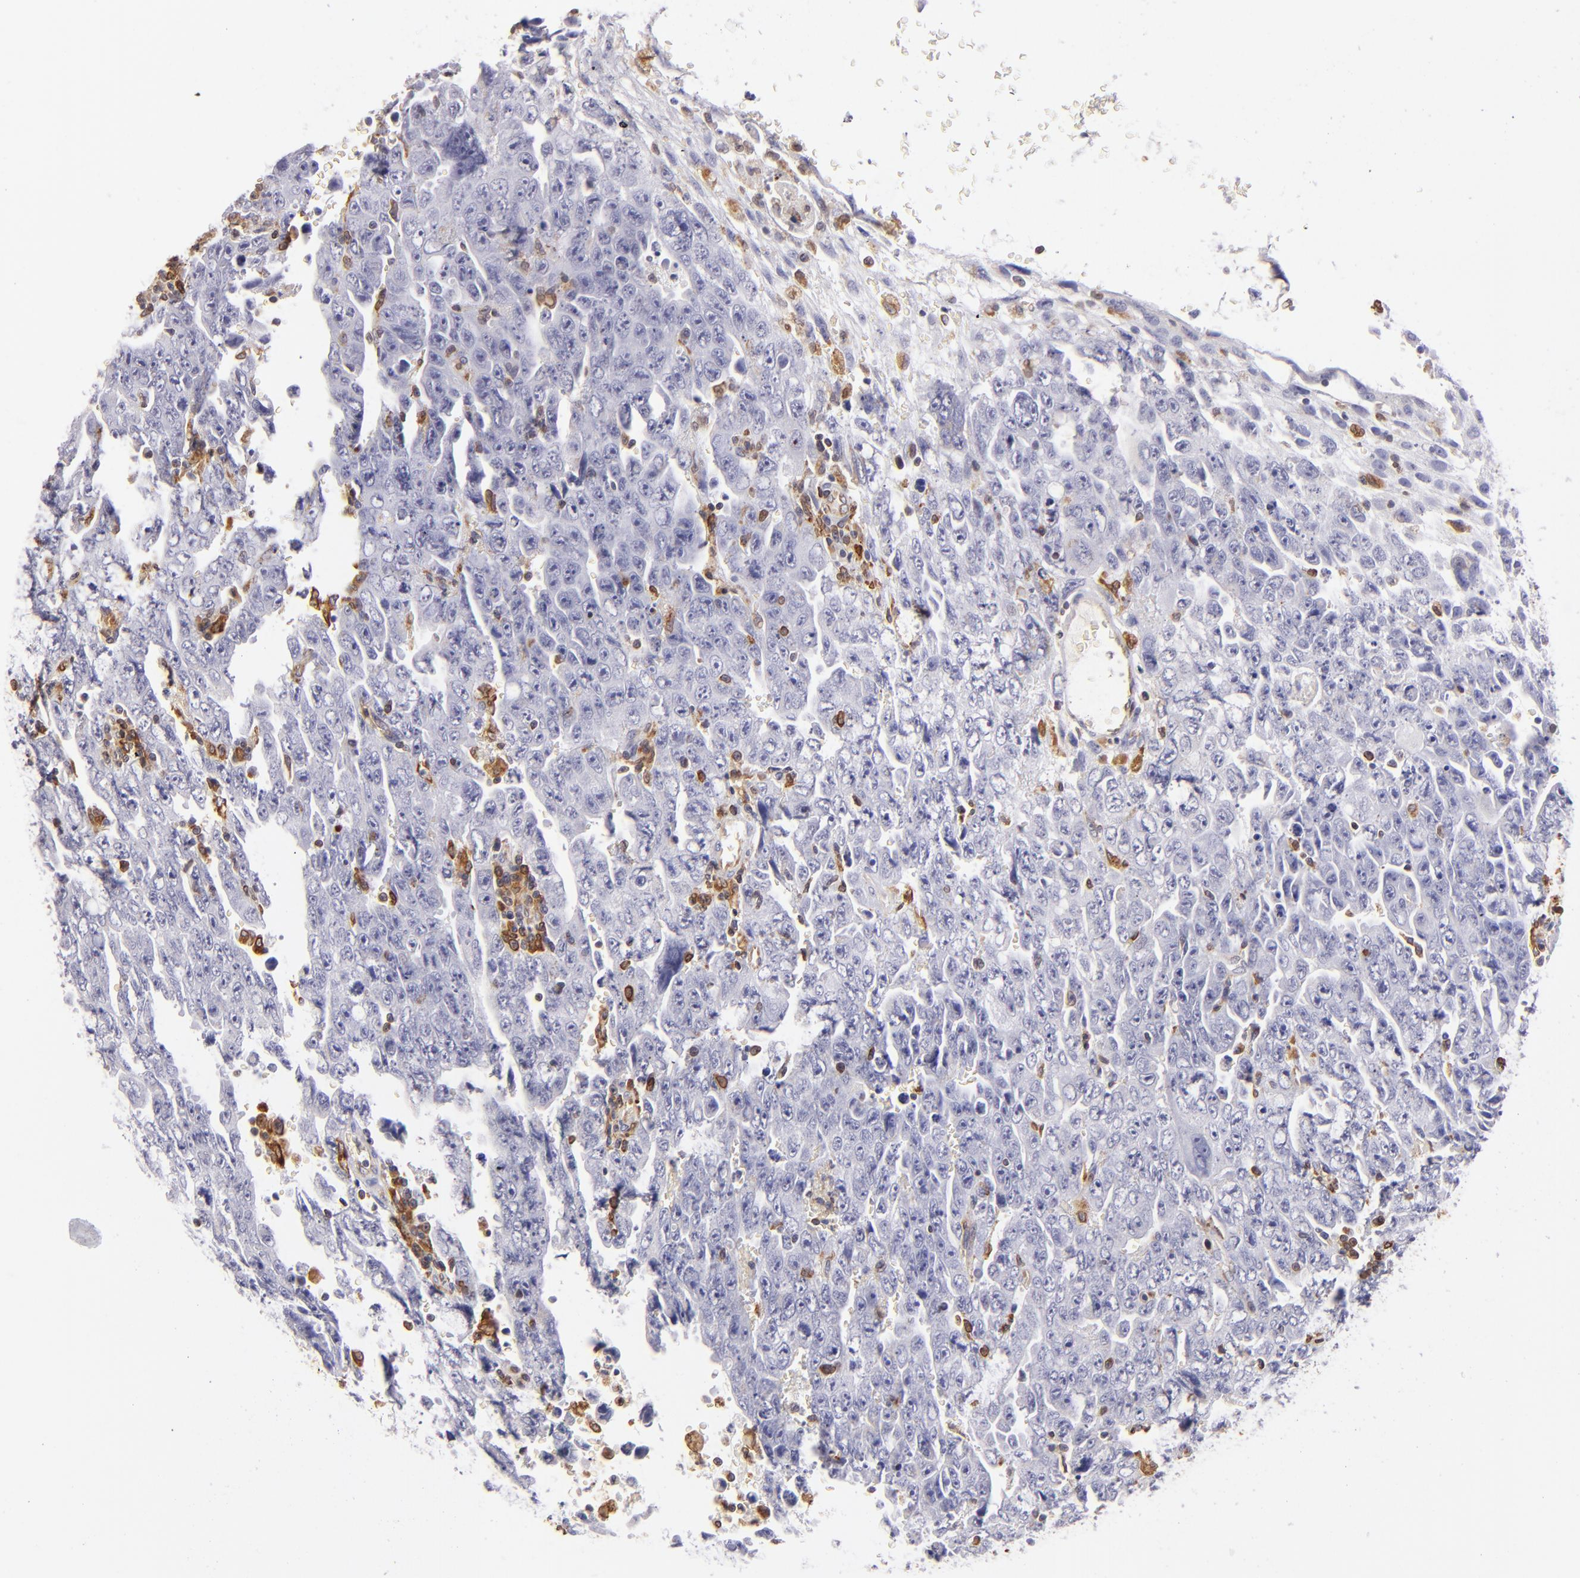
{"staining": {"intensity": "negative", "quantity": "none", "location": "none"}, "tissue": "testis cancer", "cell_type": "Tumor cells", "image_type": "cancer", "snomed": [{"axis": "morphology", "description": "Carcinoma, Embryonal, NOS"}, {"axis": "topography", "description": "Testis"}], "caption": "Tumor cells show no significant protein staining in testis embryonal carcinoma. (DAB (3,3'-diaminobenzidine) immunohistochemistry, high magnification).", "gene": "CD74", "patient": {"sex": "male", "age": 28}}